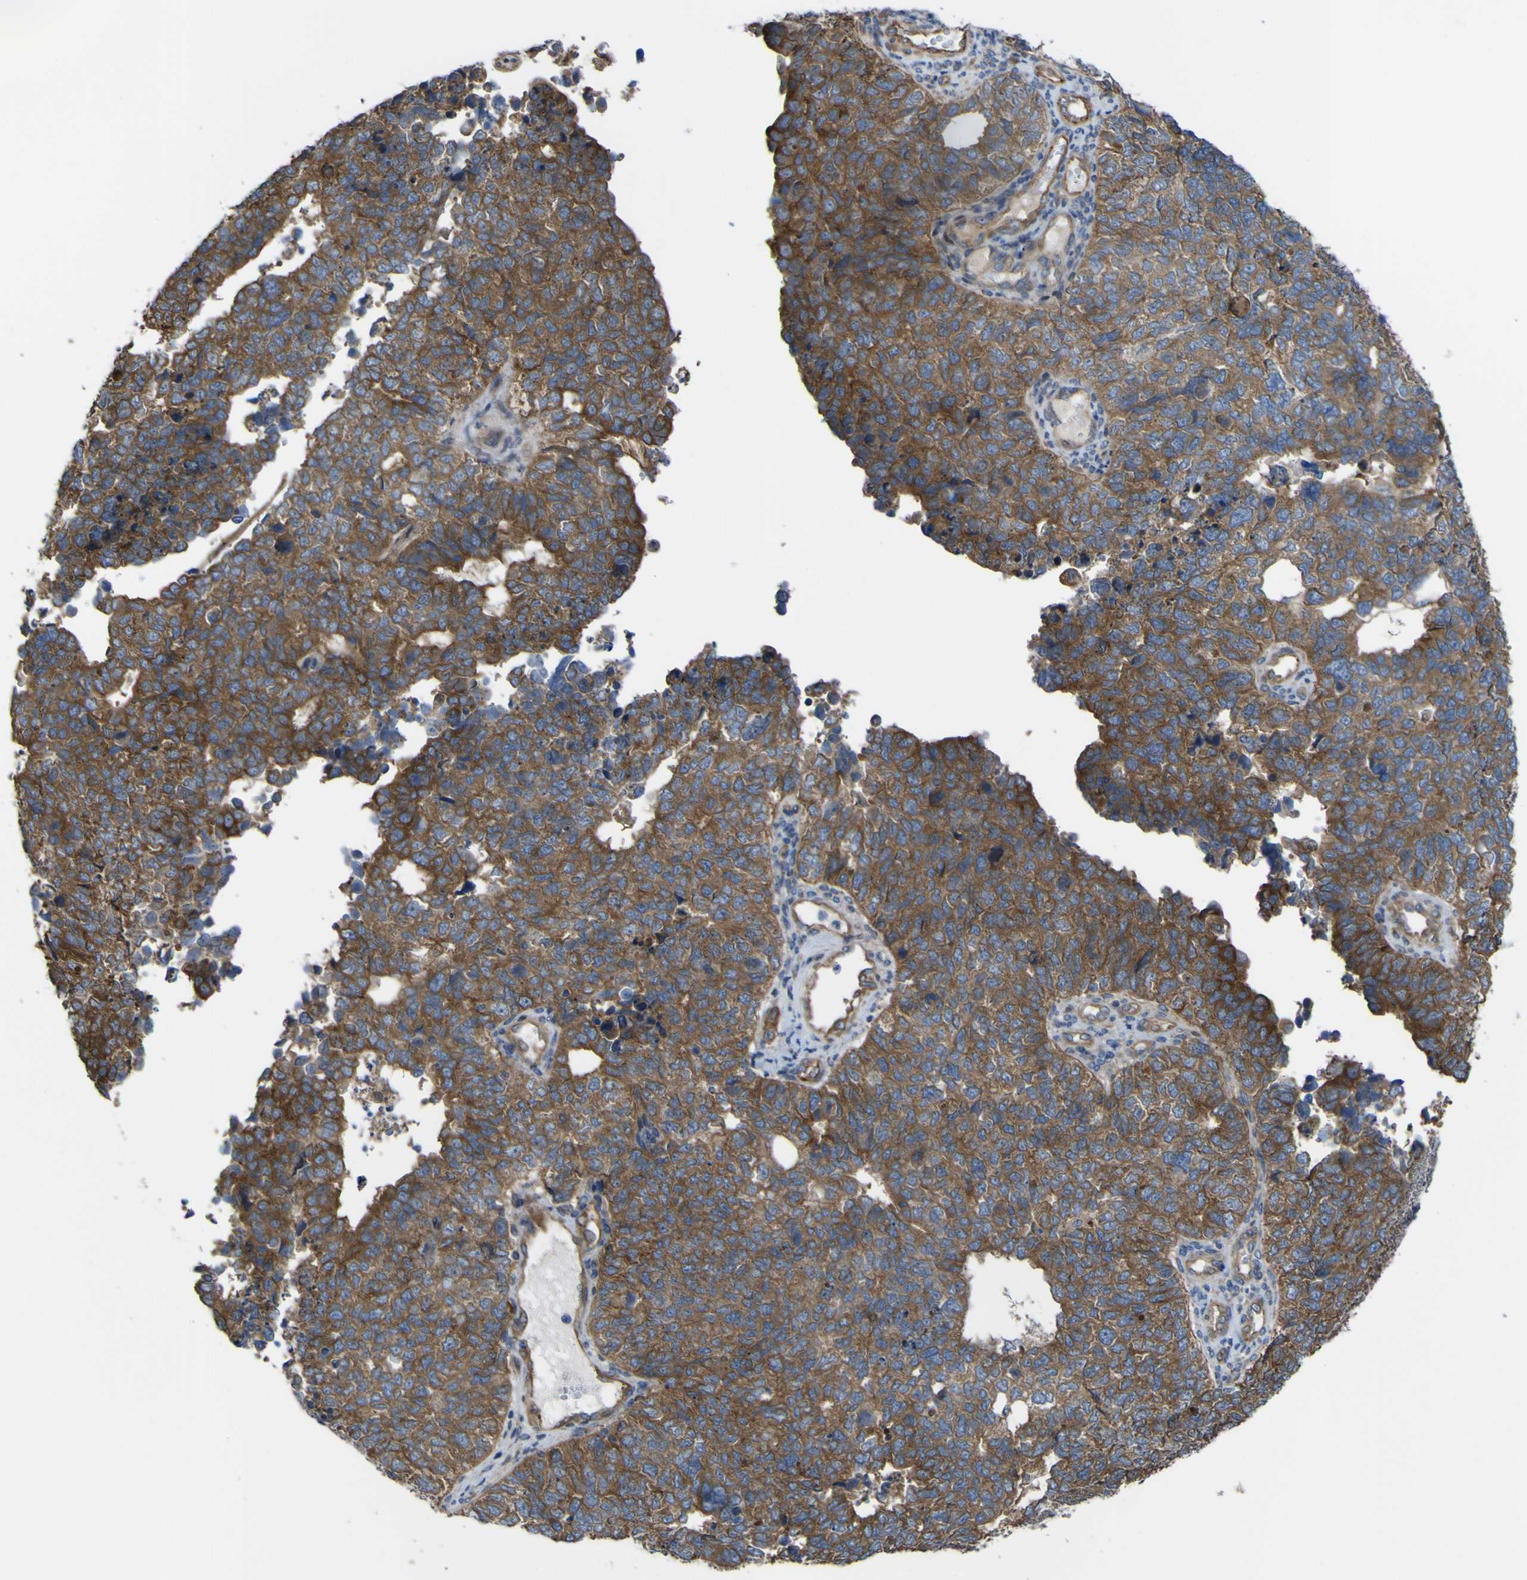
{"staining": {"intensity": "moderate", "quantity": ">75%", "location": "cytoplasmic/membranous"}, "tissue": "cervical cancer", "cell_type": "Tumor cells", "image_type": "cancer", "snomed": [{"axis": "morphology", "description": "Squamous cell carcinoma, NOS"}, {"axis": "topography", "description": "Cervix"}], "caption": "Cervical squamous cell carcinoma was stained to show a protein in brown. There is medium levels of moderate cytoplasmic/membranous positivity in about >75% of tumor cells. (DAB (3,3'-diaminobenzidine) IHC, brown staining for protein, blue staining for nuclei).", "gene": "FBXO30", "patient": {"sex": "female", "age": 63}}